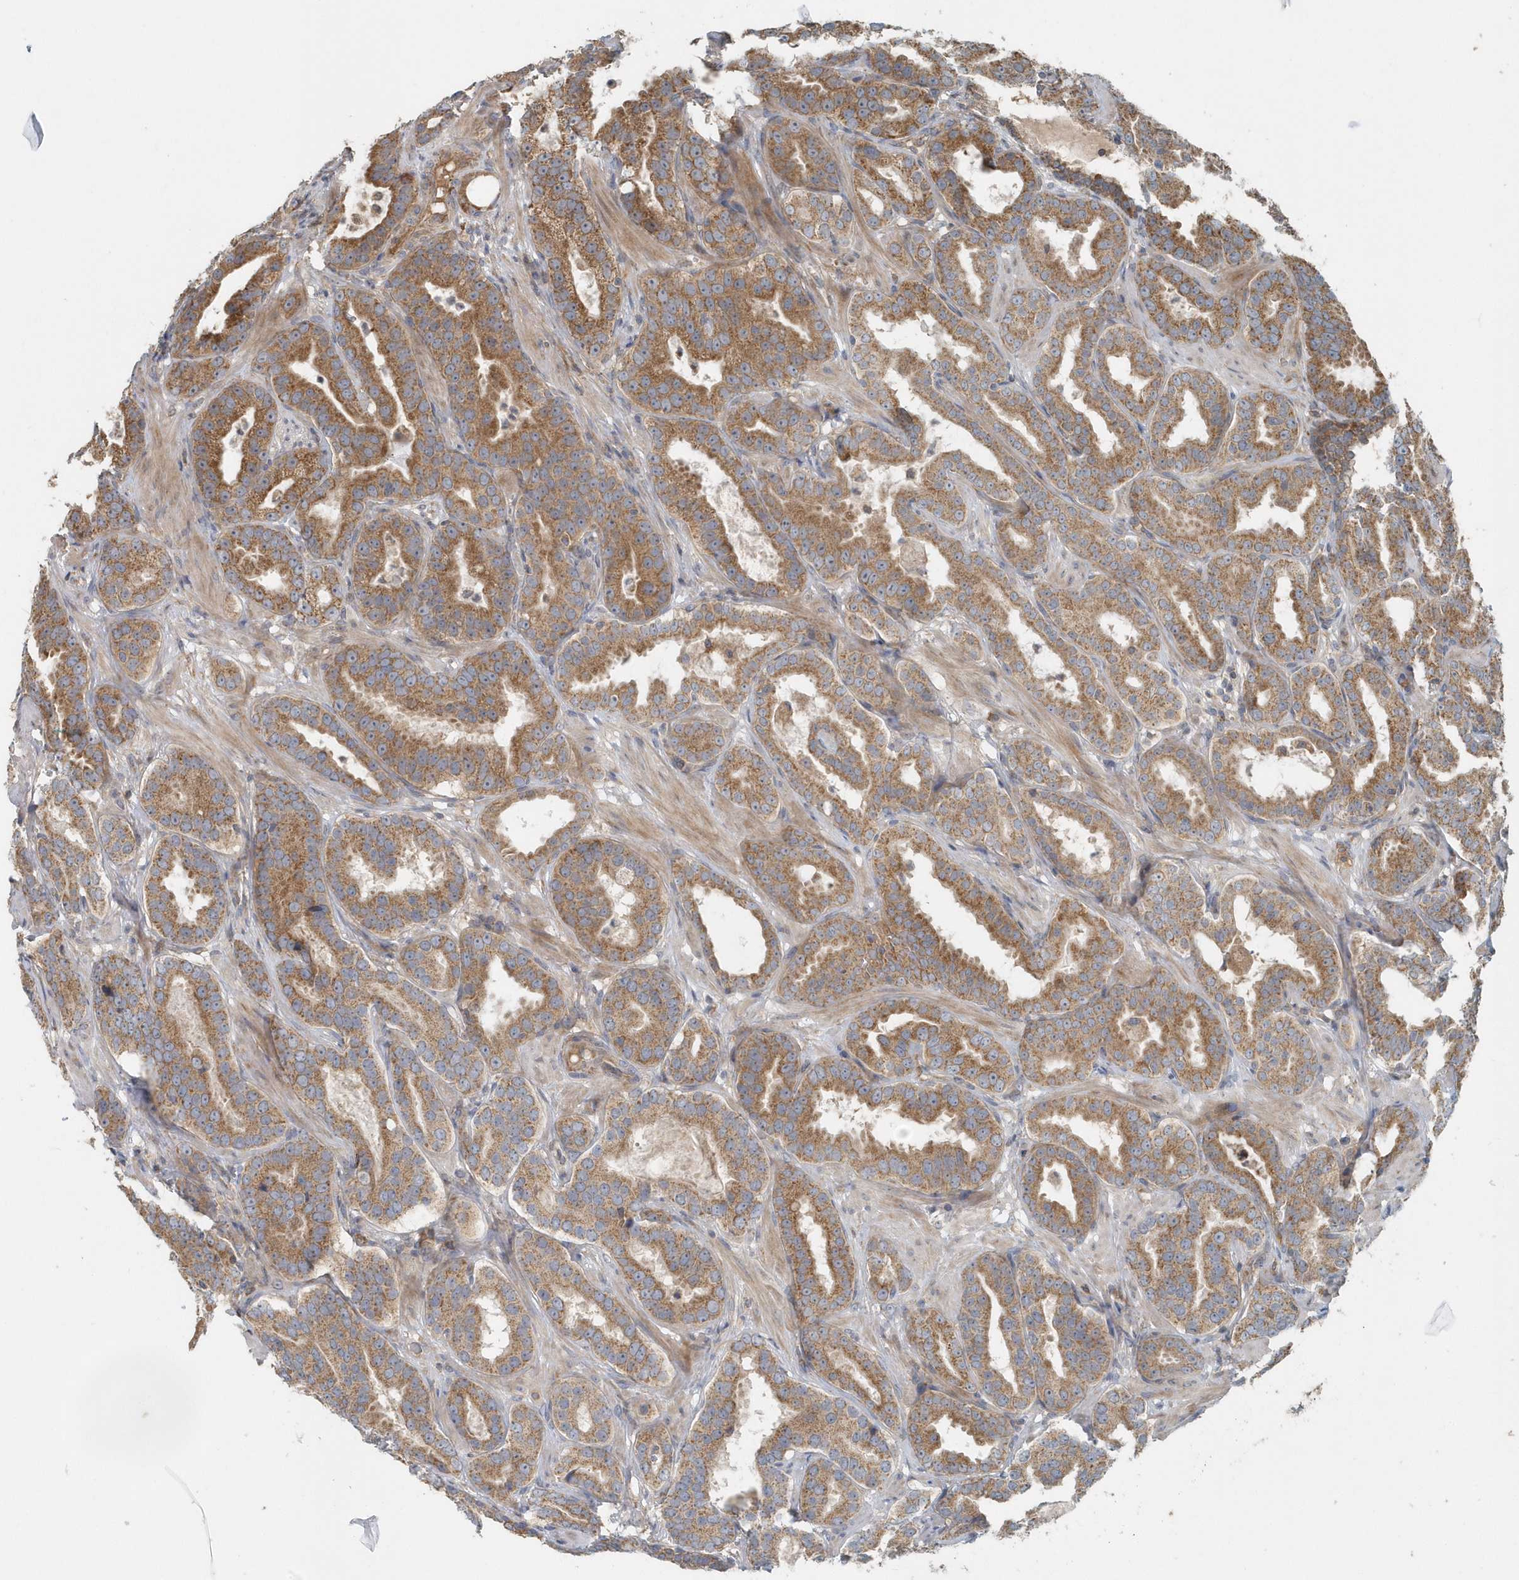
{"staining": {"intensity": "moderate", "quantity": ">75%", "location": "cytoplasmic/membranous"}, "tissue": "prostate cancer", "cell_type": "Tumor cells", "image_type": "cancer", "snomed": [{"axis": "morphology", "description": "Adenocarcinoma, Low grade"}, {"axis": "topography", "description": "Prostate"}], "caption": "IHC photomicrograph of neoplastic tissue: human prostate low-grade adenocarcinoma stained using immunohistochemistry reveals medium levels of moderate protein expression localized specifically in the cytoplasmic/membranous of tumor cells, appearing as a cytoplasmic/membranous brown color.", "gene": "MMUT", "patient": {"sex": "male", "age": 59}}